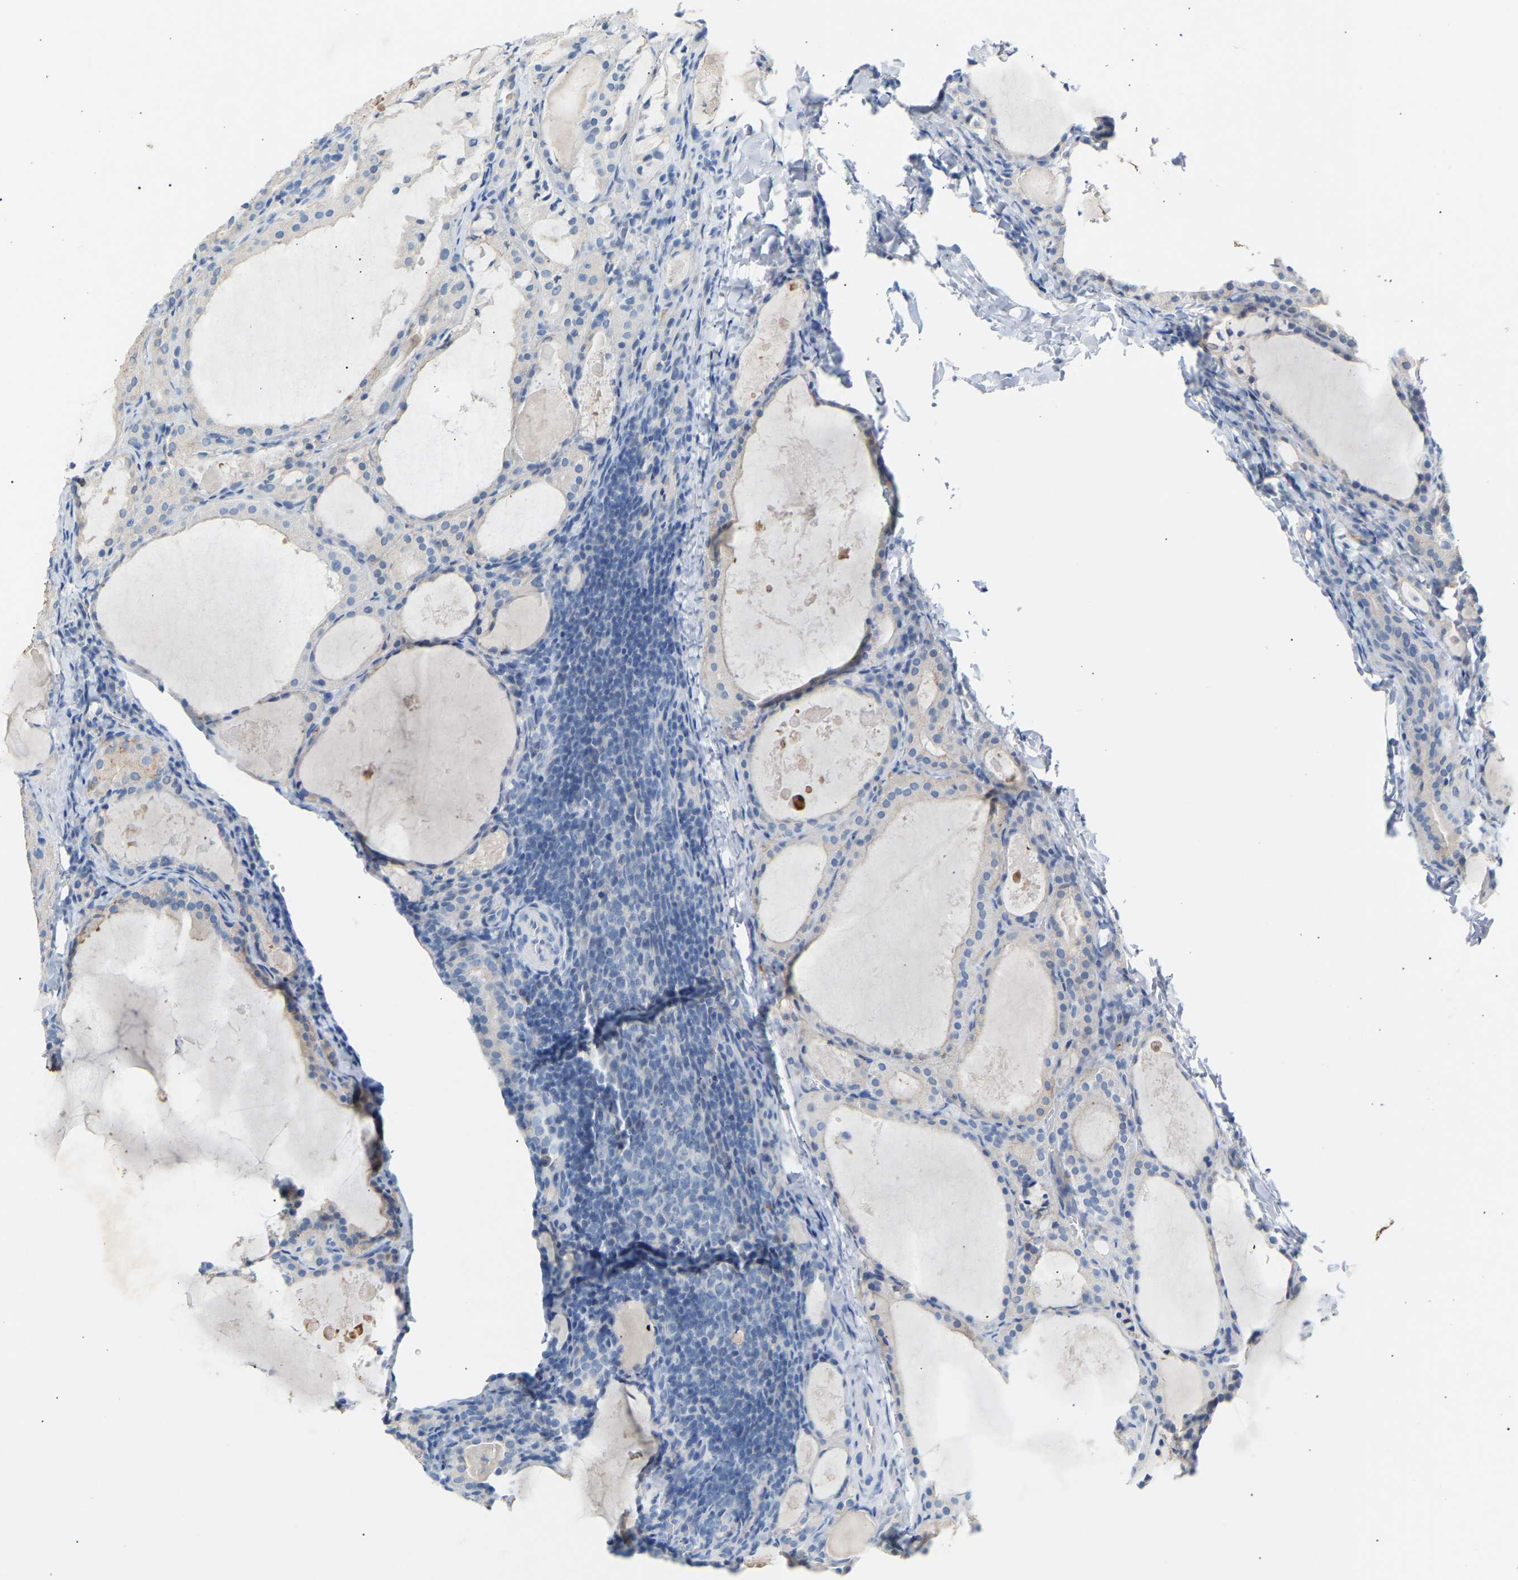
{"staining": {"intensity": "negative", "quantity": "none", "location": "none"}, "tissue": "thyroid cancer", "cell_type": "Tumor cells", "image_type": "cancer", "snomed": [{"axis": "morphology", "description": "Papillary adenocarcinoma, NOS"}, {"axis": "topography", "description": "Thyroid gland"}], "caption": "This is a photomicrograph of immunohistochemistry (IHC) staining of thyroid cancer (papillary adenocarcinoma), which shows no expression in tumor cells.", "gene": "PEX1", "patient": {"sex": "female", "age": 42}}